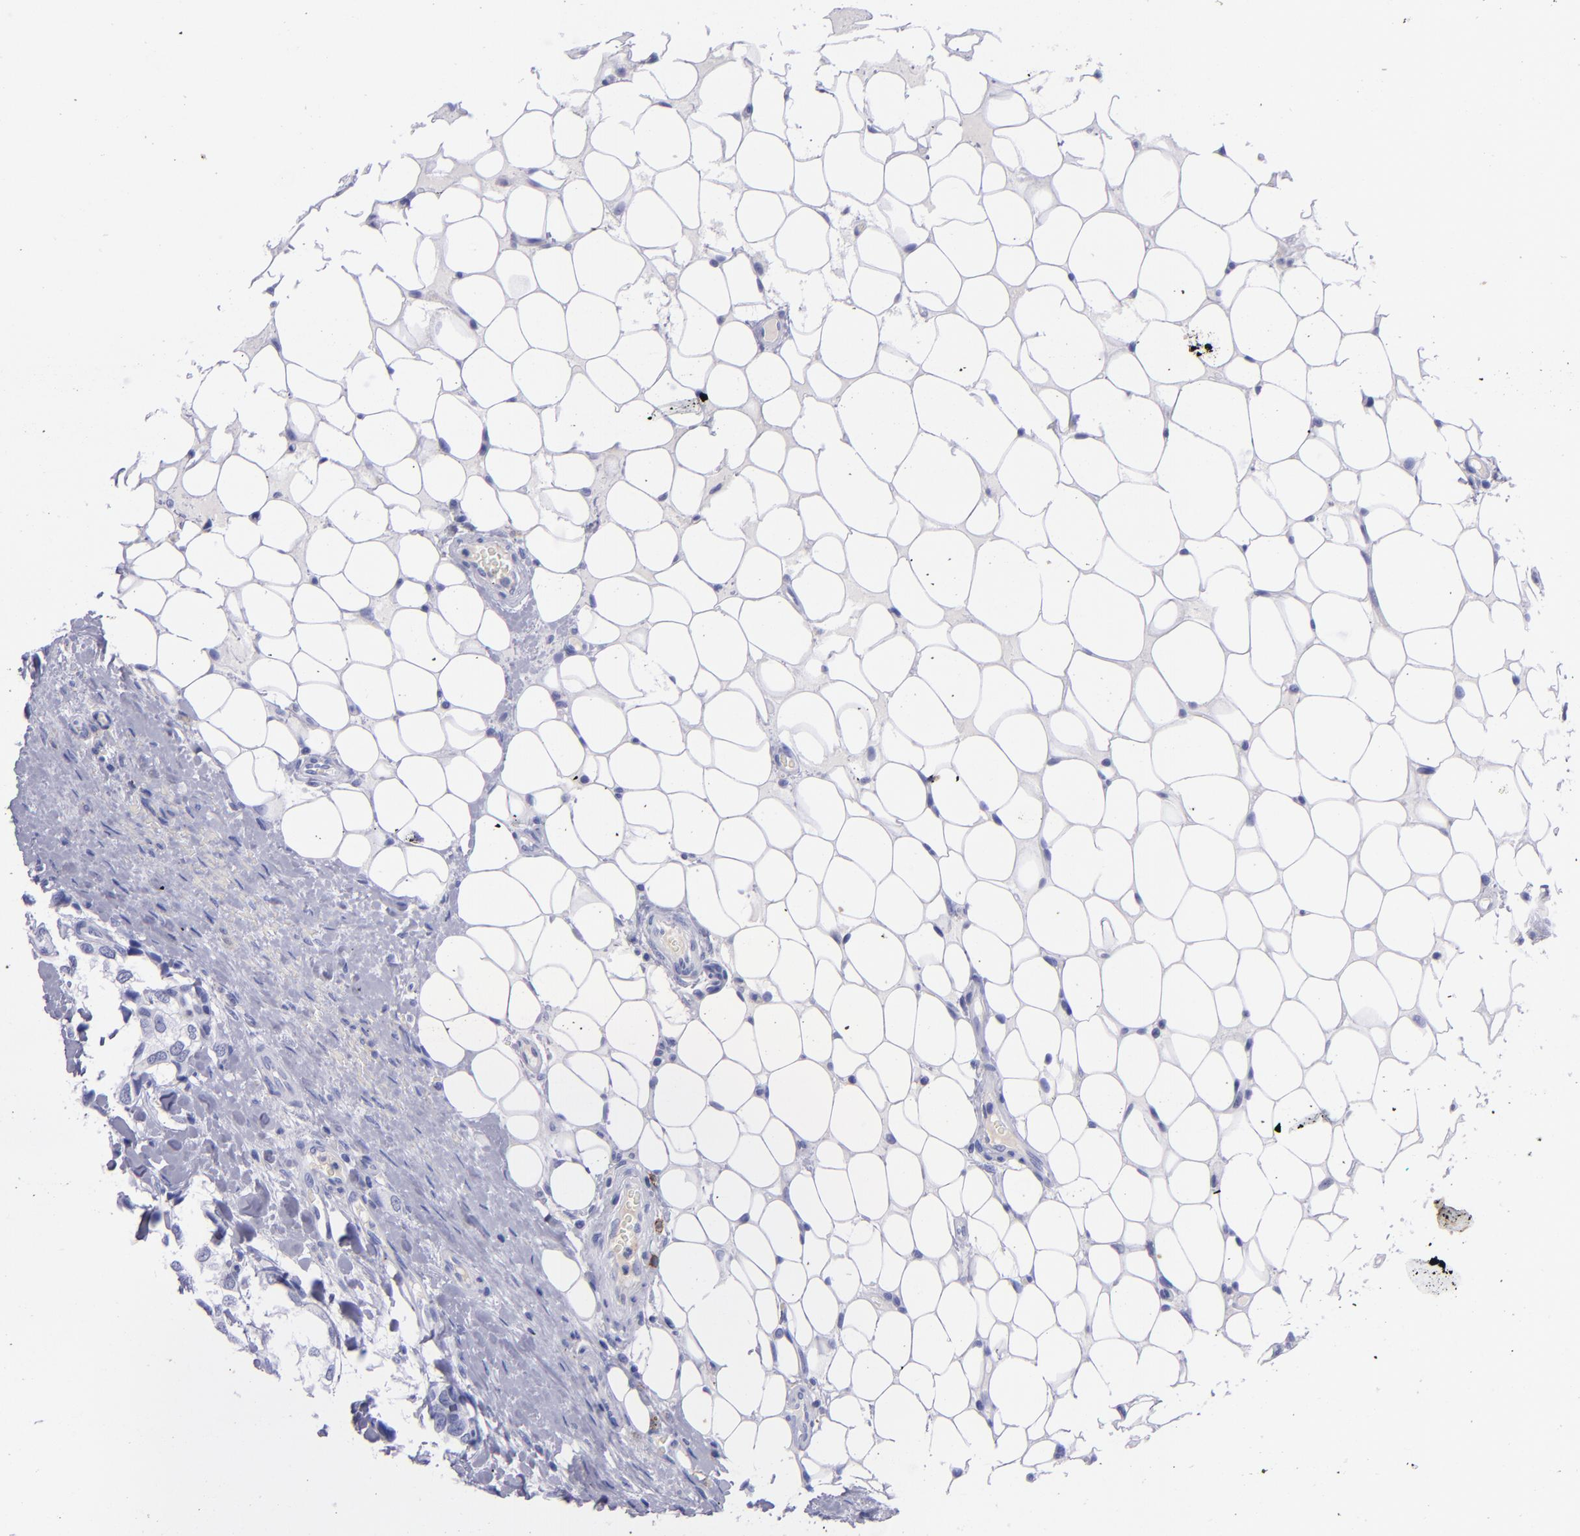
{"staining": {"intensity": "negative", "quantity": "none", "location": "none"}, "tissue": "breast cancer", "cell_type": "Tumor cells", "image_type": "cancer", "snomed": [{"axis": "morphology", "description": "Duct carcinoma"}, {"axis": "topography", "description": "Breast"}], "caption": "The immunohistochemistry histopathology image has no significant positivity in tumor cells of intraductal carcinoma (breast) tissue. The staining is performed using DAB brown chromogen with nuclei counter-stained in using hematoxylin.", "gene": "CD37", "patient": {"sex": "female", "age": 68}}